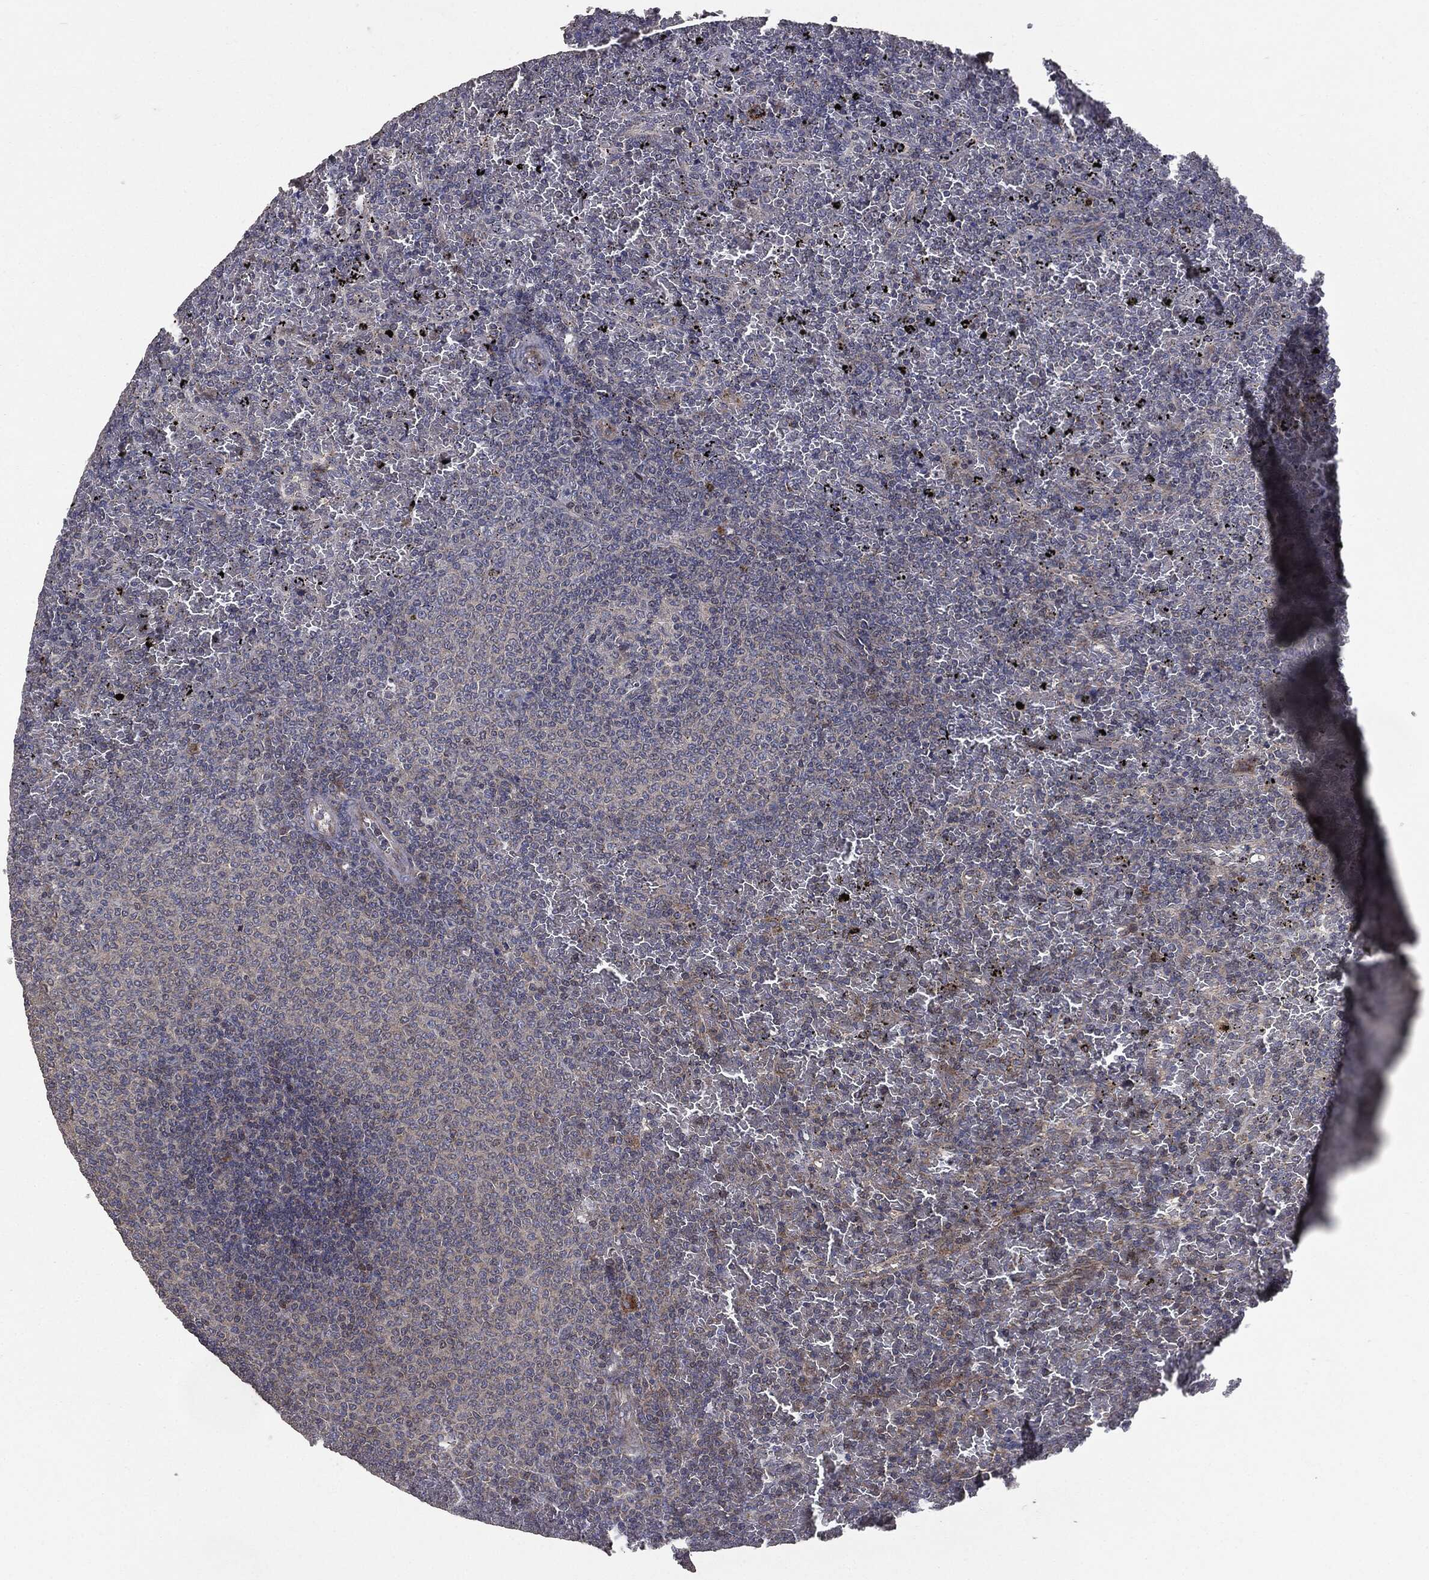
{"staining": {"intensity": "negative", "quantity": "none", "location": "none"}, "tissue": "lymphoma", "cell_type": "Tumor cells", "image_type": "cancer", "snomed": [{"axis": "morphology", "description": "Malignant lymphoma, non-Hodgkin's type, Low grade"}, {"axis": "topography", "description": "Spleen"}], "caption": "An immunohistochemistry (IHC) photomicrograph of lymphoma is shown. There is no staining in tumor cells of lymphoma.", "gene": "MTOR", "patient": {"sex": "female", "age": 77}}